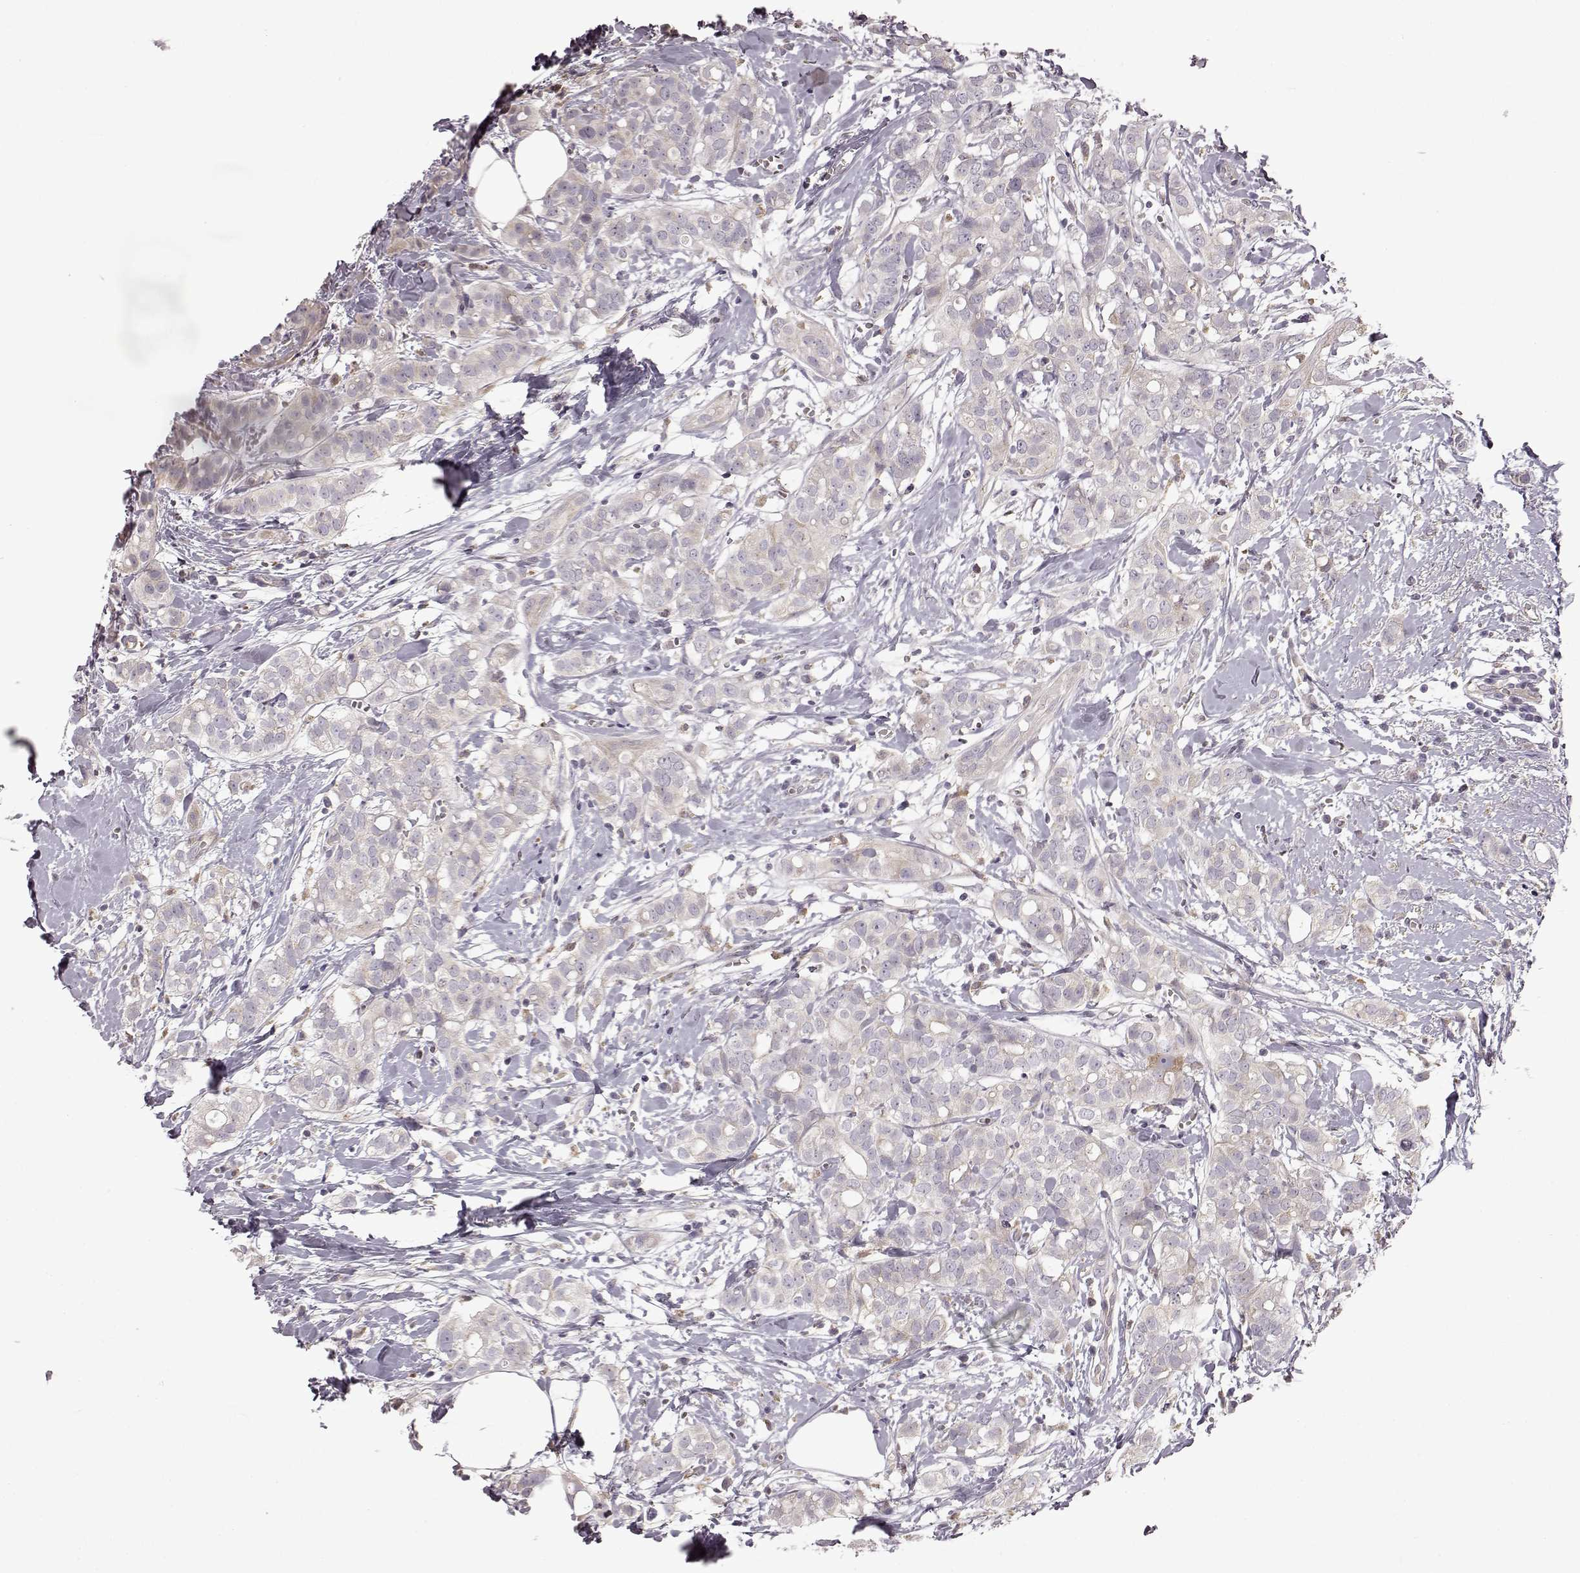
{"staining": {"intensity": "weak", "quantity": "25%-75%", "location": "cytoplasmic/membranous"}, "tissue": "breast cancer", "cell_type": "Tumor cells", "image_type": "cancer", "snomed": [{"axis": "morphology", "description": "Duct carcinoma"}, {"axis": "topography", "description": "Breast"}], "caption": "Breast cancer (invasive ductal carcinoma) stained for a protein (brown) reveals weak cytoplasmic/membranous positive positivity in approximately 25%-75% of tumor cells.", "gene": "B3GNT6", "patient": {"sex": "female", "age": 40}}